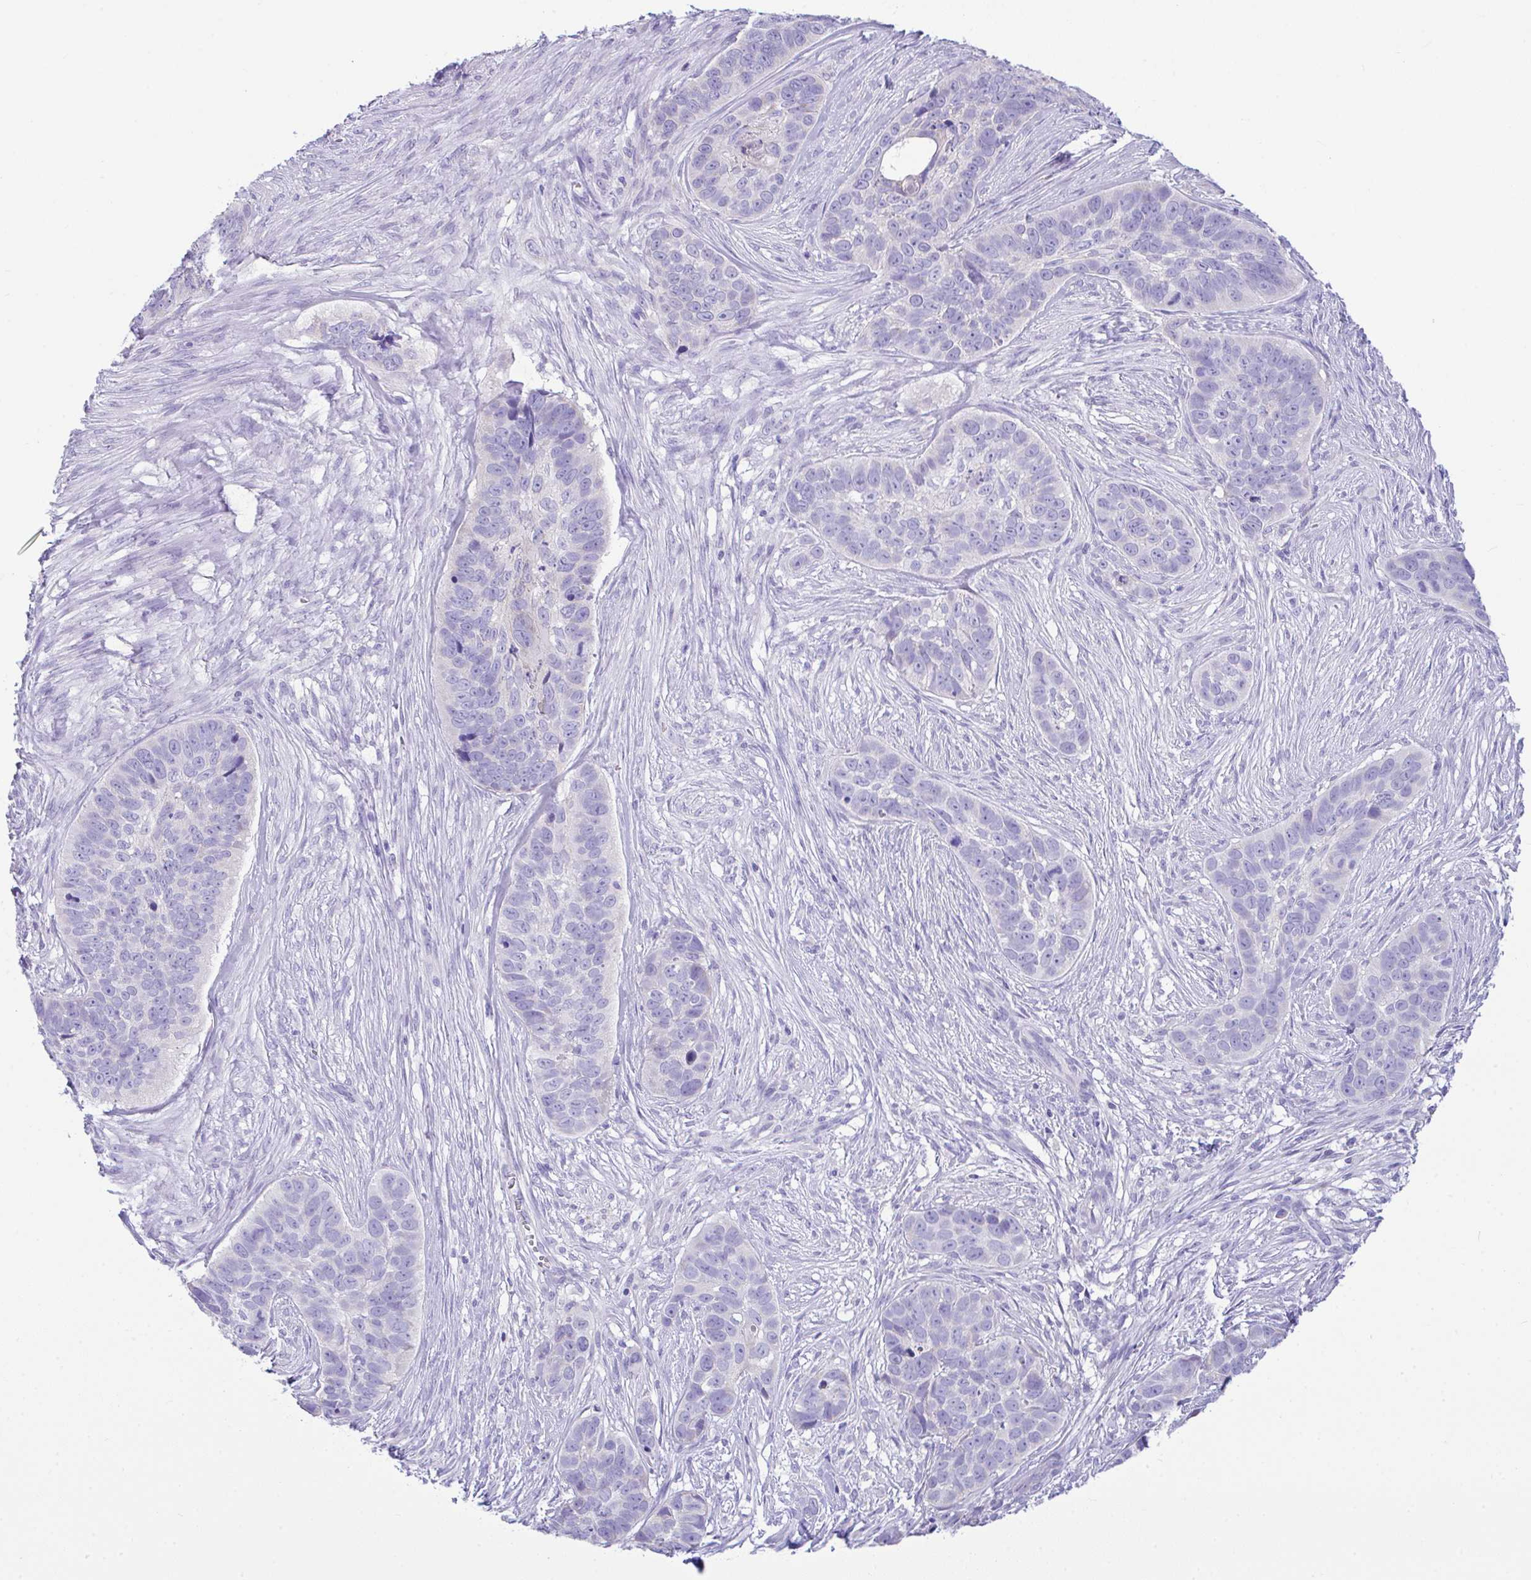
{"staining": {"intensity": "negative", "quantity": "none", "location": "none"}, "tissue": "skin cancer", "cell_type": "Tumor cells", "image_type": "cancer", "snomed": [{"axis": "morphology", "description": "Basal cell carcinoma"}, {"axis": "topography", "description": "Skin"}], "caption": "A high-resolution micrograph shows immunohistochemistry (IHC) staining of basal cell carcinoma (skin), which exhibits no significant expression in tumor cells.", "gene": "NLRP8", "patient": {"sex": "female", "age": 82}}